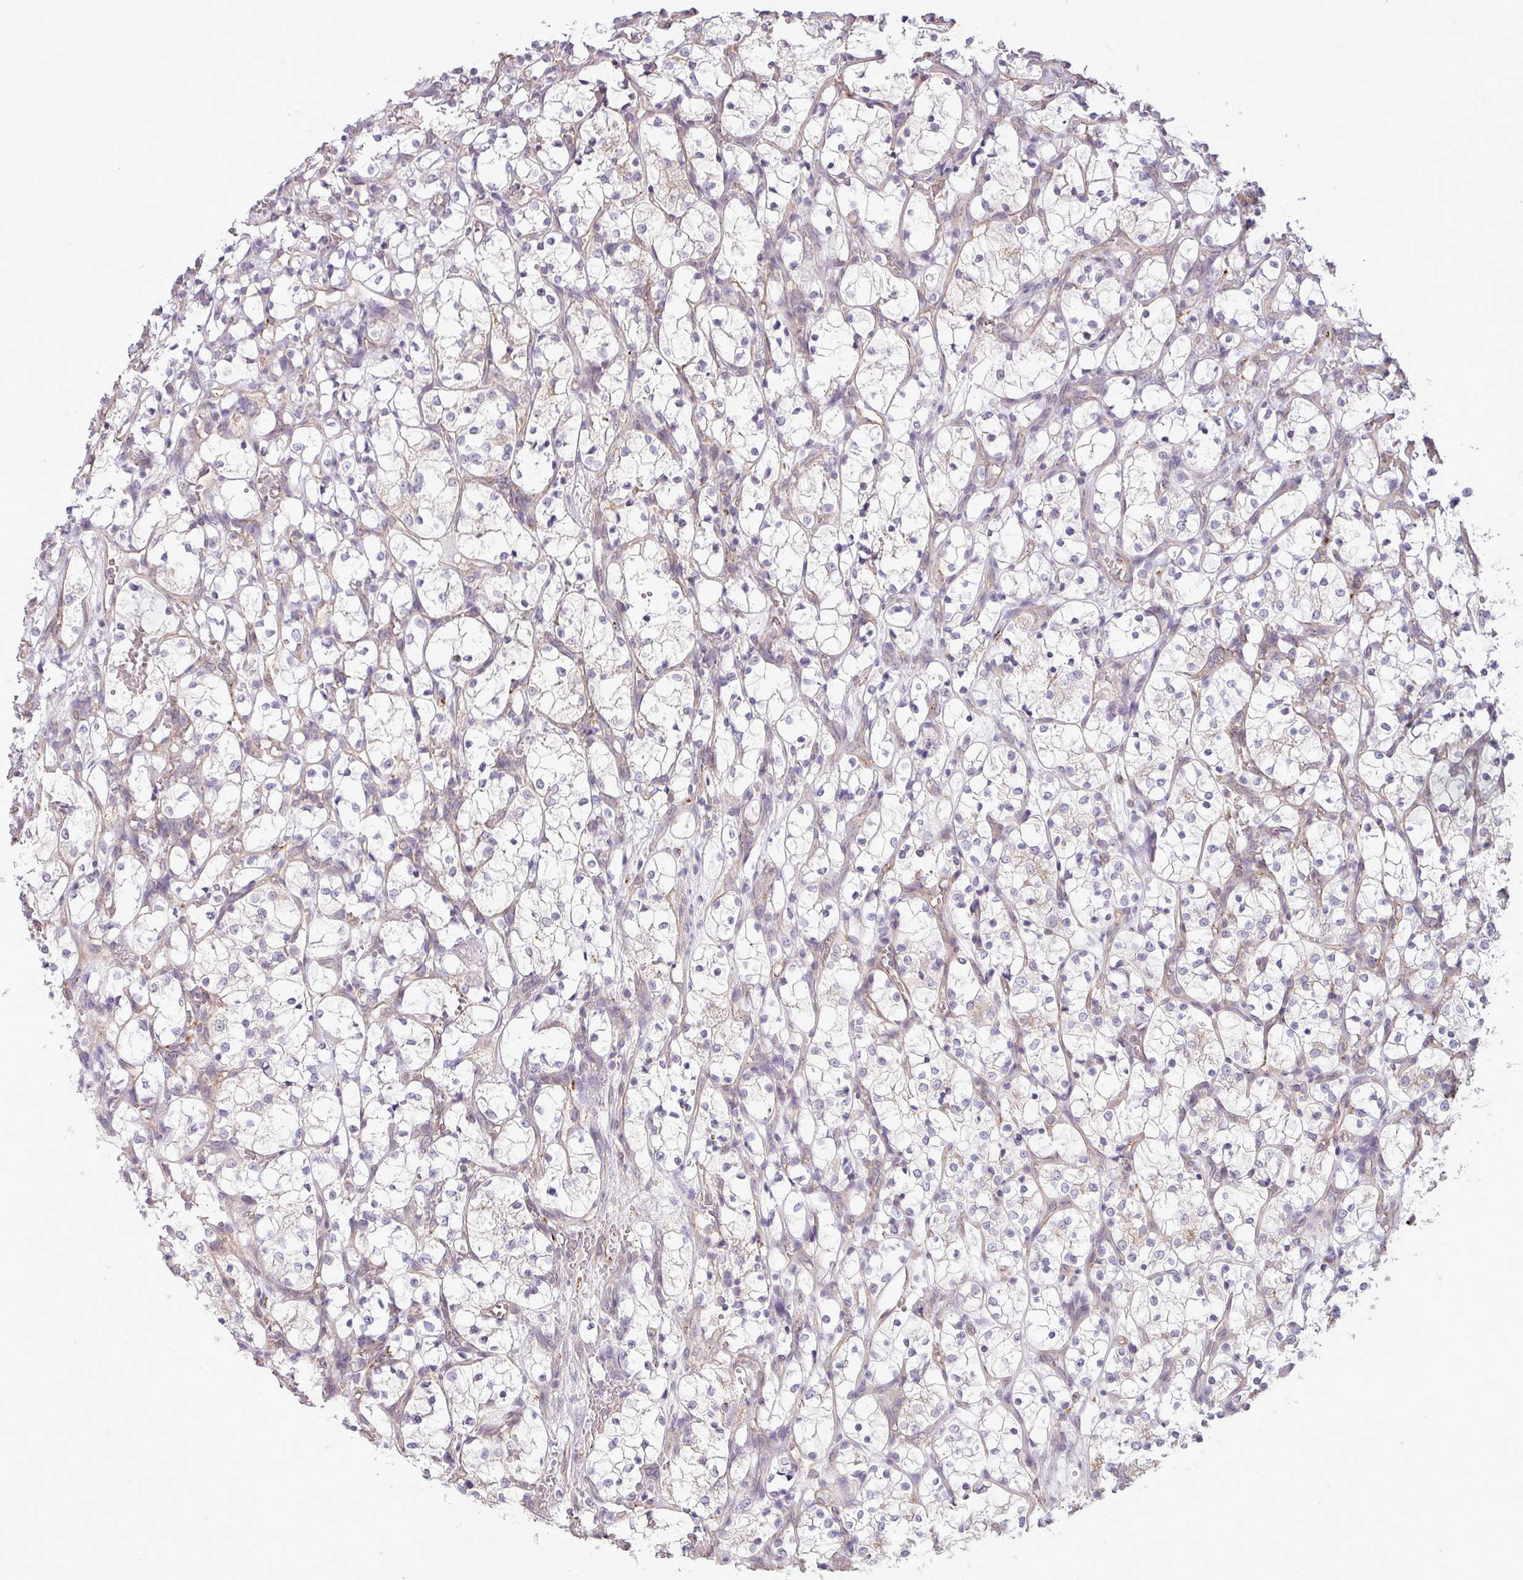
{"staining": {"intensity": "negative", "quantity": "none", "location": "none"}, "tissue": "renal cancer", "cell_type": "Tumor cells", "image_type": "cancer", "snomed": [{"axis": "morphology", "description": "Adenocarcinoma, NOS"}, {"axis": "topography", "description": "Kidney"}], "caption": "There is no significant staining in tumor cells of renal cancer. (Brightfield microscopy of DAB (3,3'-diaminobenzidine) IHC at high magnification).", "gene": "CCDC144A", "patient": {"sex": "female", "age": 69}}